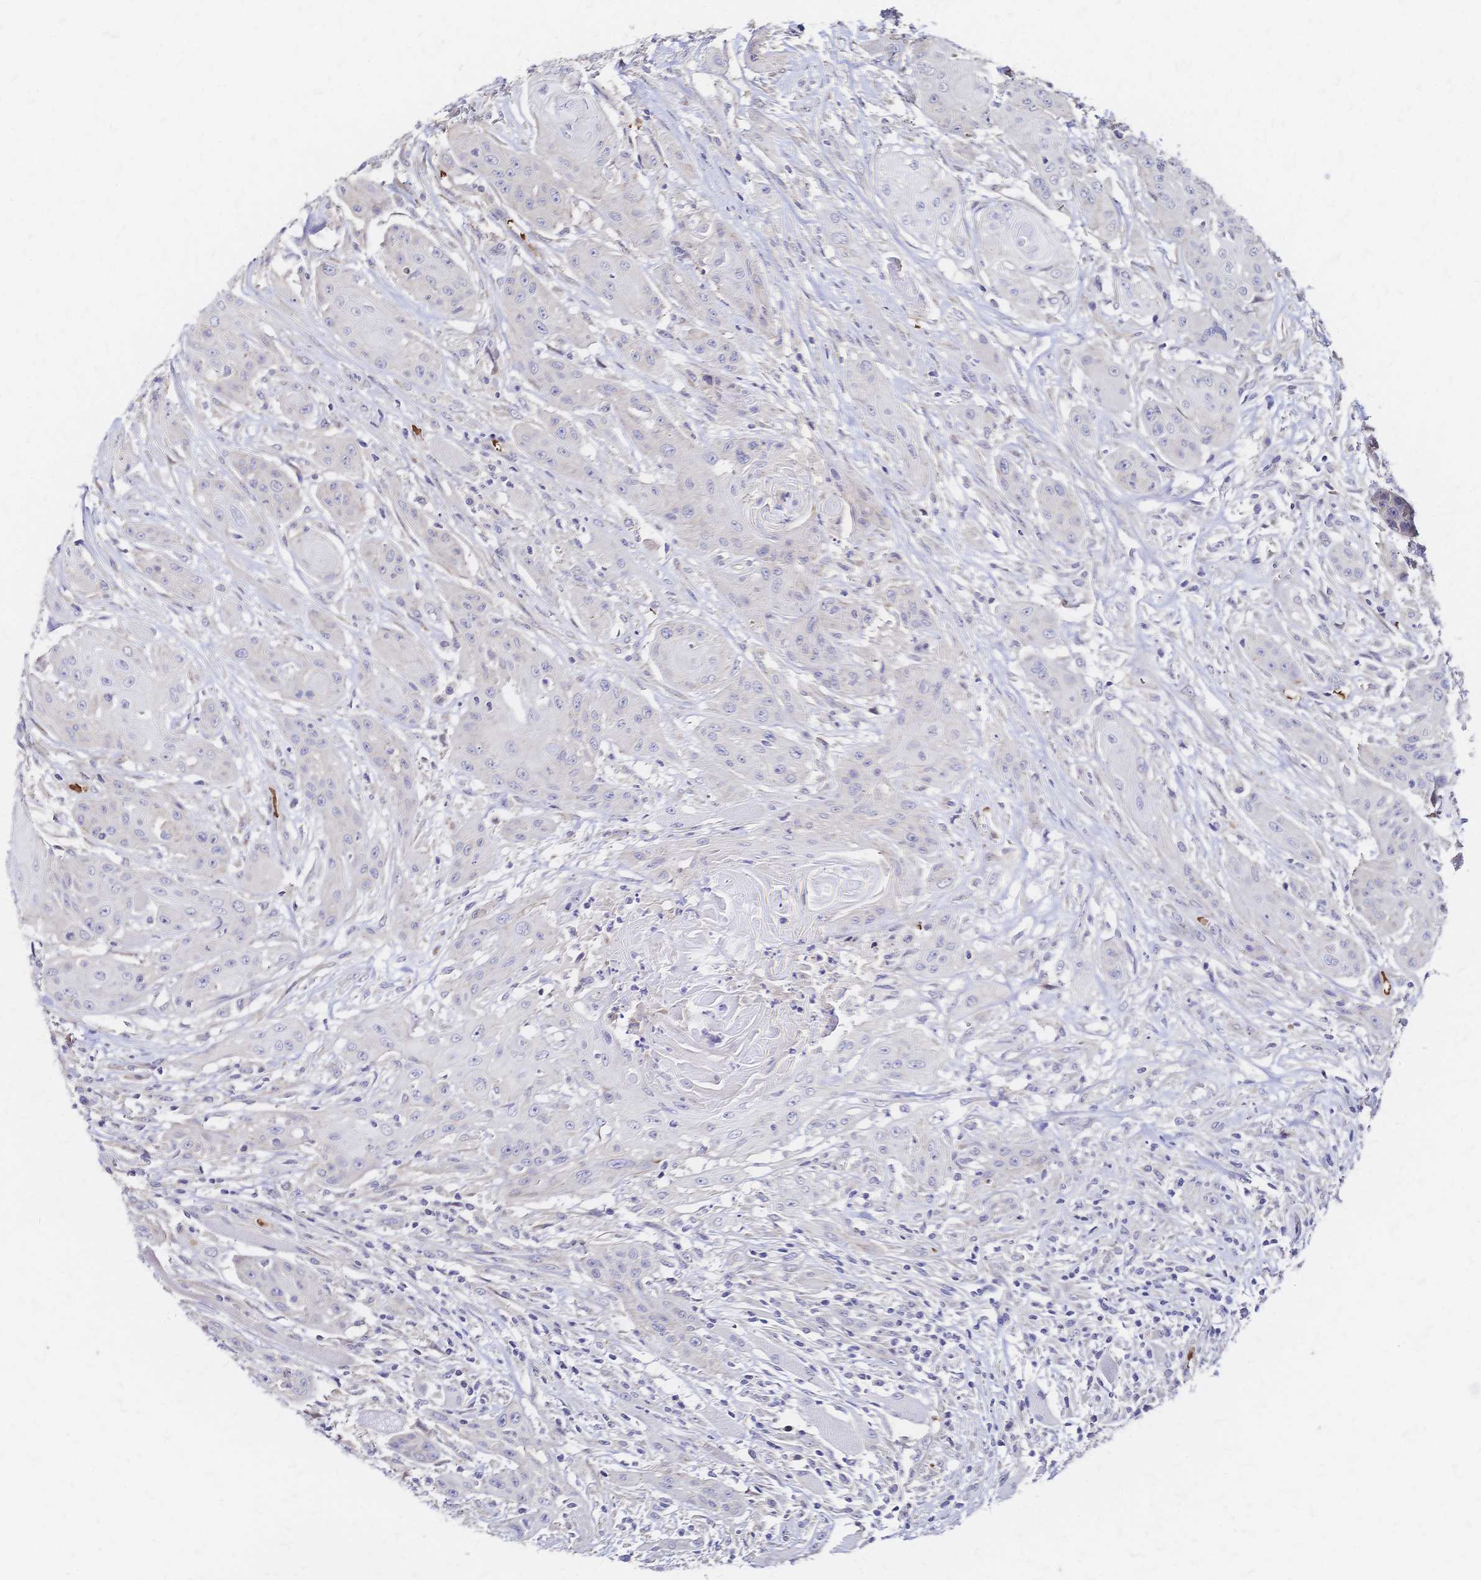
{"staining": {"intensity": "negative", "quantity": "none", "location": "none"}, "tissue": "head and neck cancer", "cell_type": "Tumor cells", "image_type": "cancer", "snomed": [{"axis": "morphology", "description": "Squamous cell carcinoma, NOS"}, {"axis": "topography", "description": "Oral tissue"}, {"axis": "topography", "description": "Head-Neck"}, {"axis": "topography", "description": "Neck, NOS"}], "caption": "This is an IHC image of head and neck squamous cell carcinoma. There is no positivity in tumor cells.", "gene": "SLC5A1", "patient": {"sex": "female", "age": 55}}